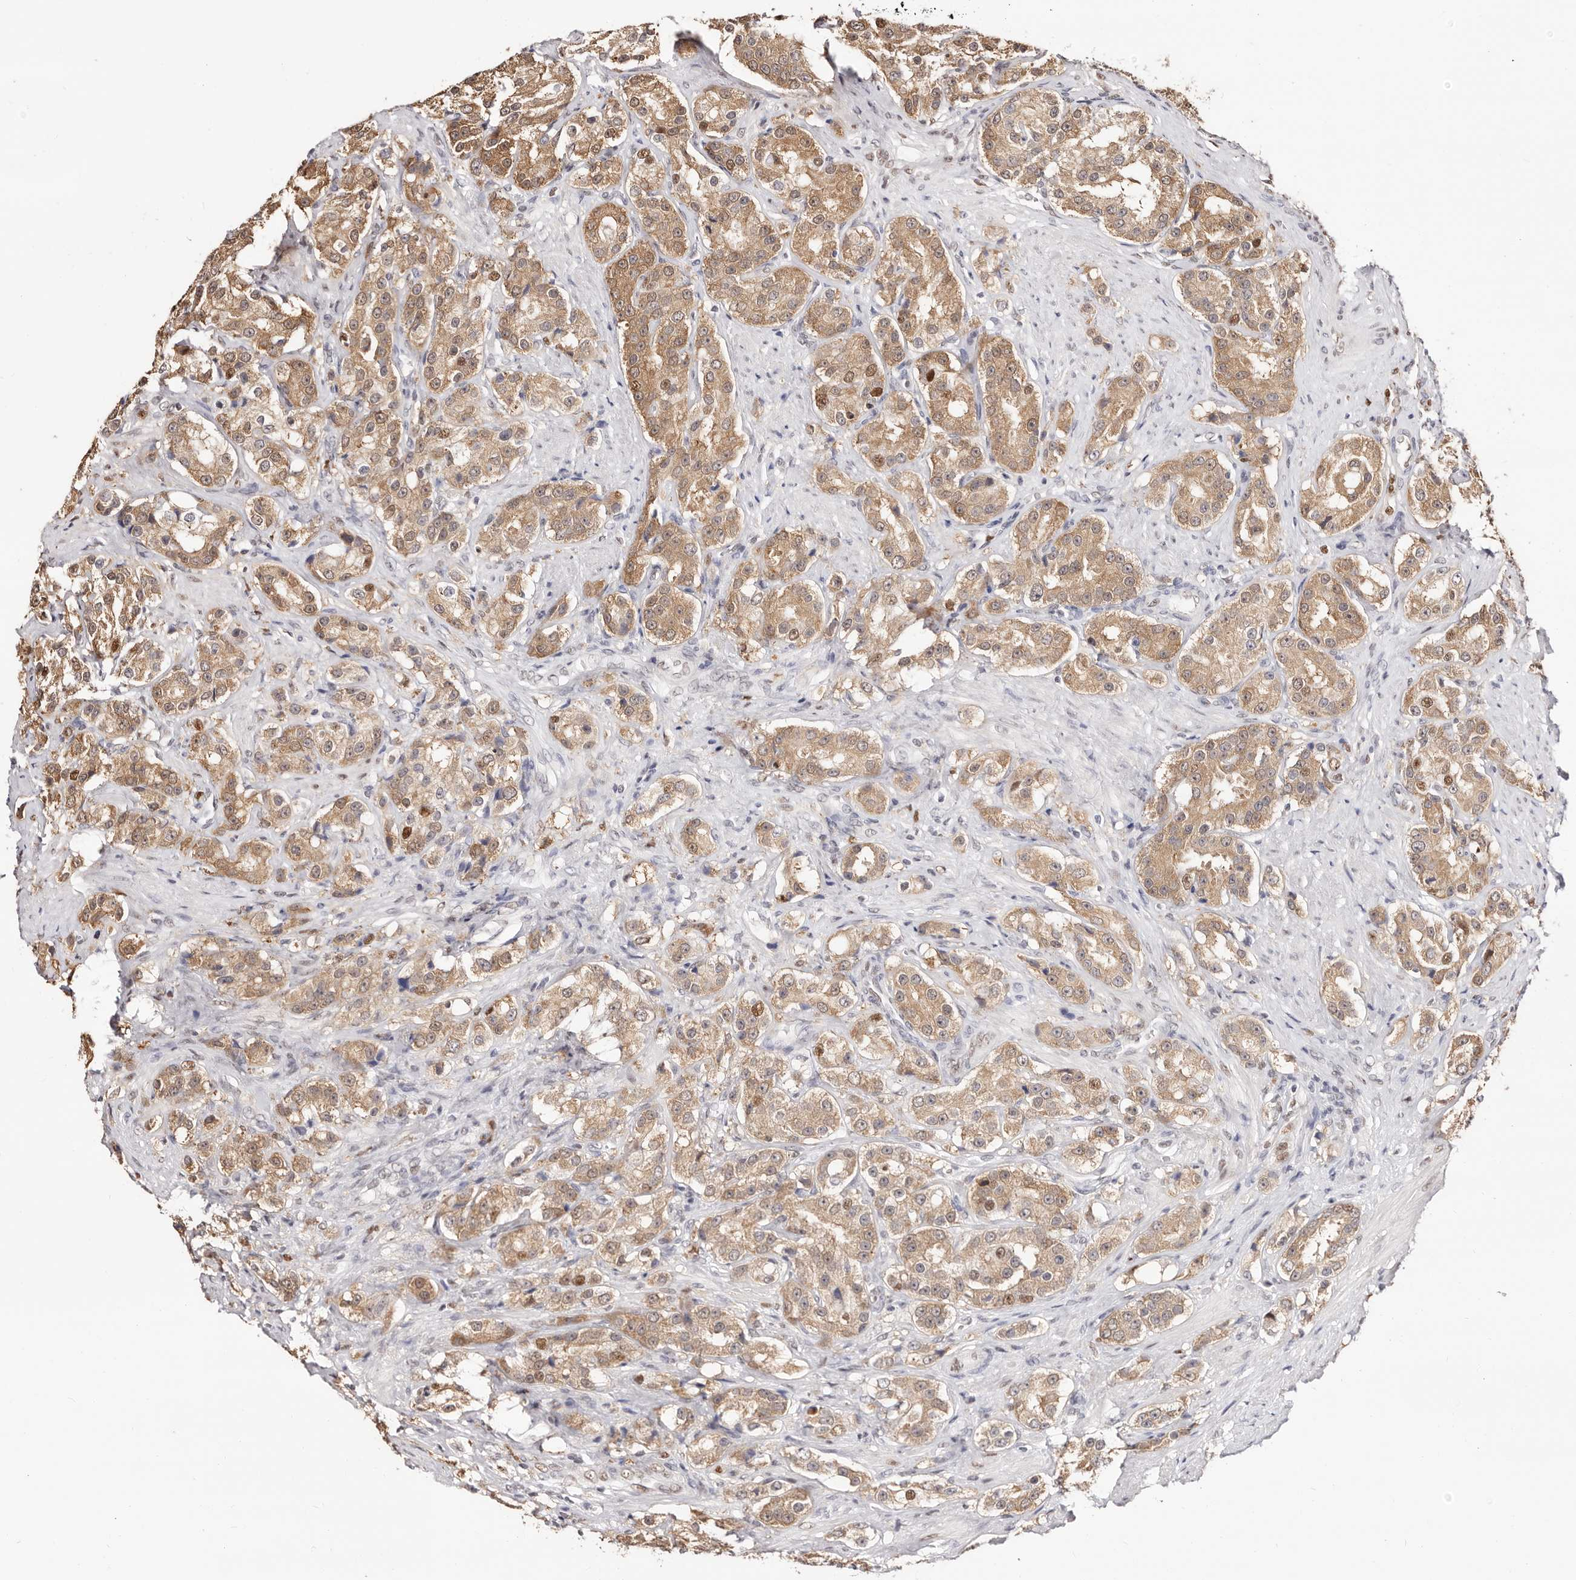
{"staining": {"intensity": "moderate", "quantity": ">75%", "location": "cytoplasmic/membranous,nuclear"}, "tissue": "prostate cancer", "cell_type": "Tumor cells", "image_type": "cancer", "snomed": [{"axis": "morphology", "description": "Adenocarcinoma, High grade"}, {"axis": "topography", "description": "Prostate"}], "caption": "Immunohistochemical staining of human prostate cancer displays moderate cytoplasmic/membranous and nuclear protein positivity in approximately >75% of tumor cells.", "gene": "TKT", "patient": {"sex": "male", "age": 60}}